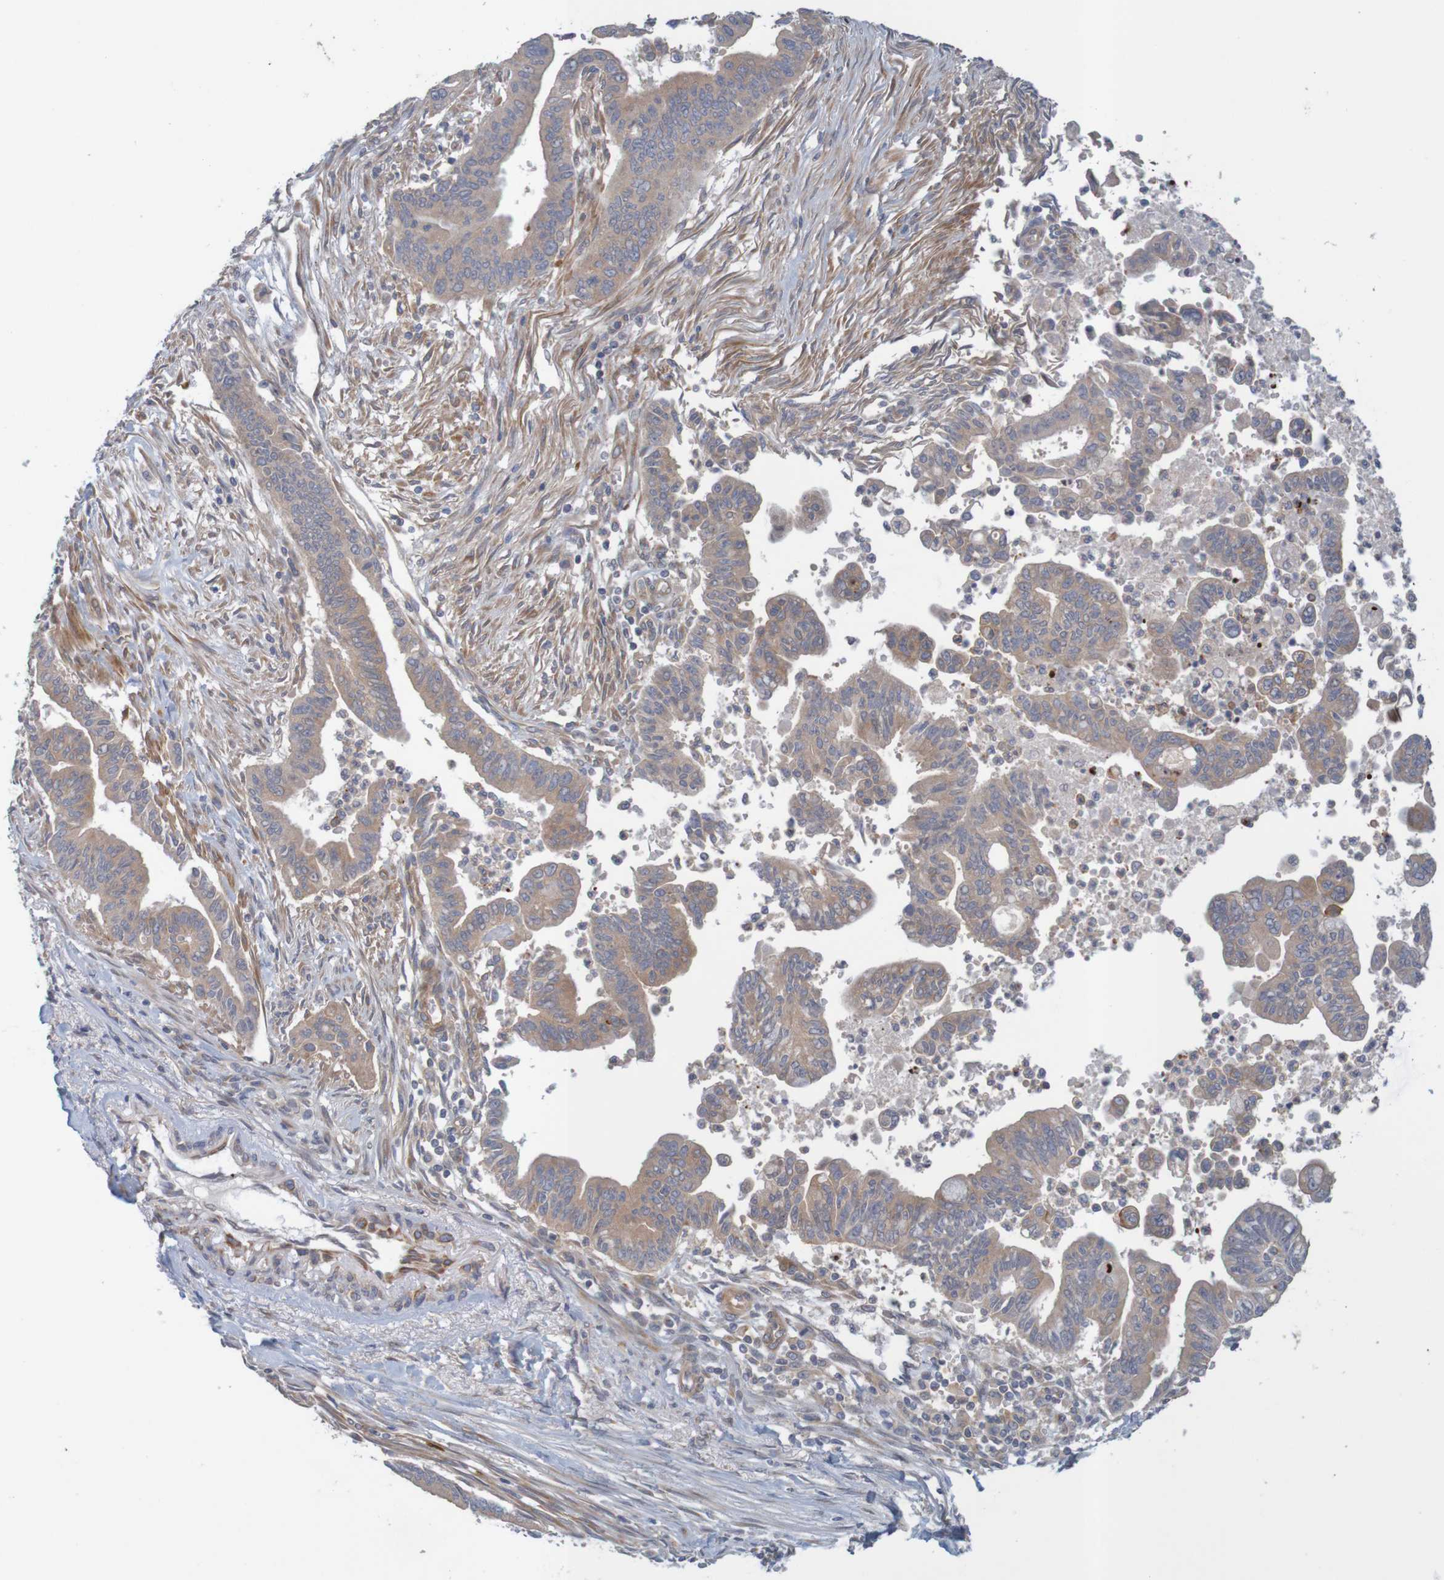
{"staining": {"intensity": "weak", "quantity": ">75%", "location": "cytoplasmic/membranous"}, "tissue": "pancreatic cancer", "cell_type": "Tumor cells", "image_type": "cancer", "snomed": [{"axis": "morphology", "description": "Adenocarcinoma, NOS"}, {"axis": "topography", "description": "Pancreas"}], "caption": "About >75% of tumor cells in human pancreatic adenocarcinoma demonstrate weak cytoplasmic/membranous protein expression as visualized by brown immunohistochemical staining.", "gene": "KRT23", "patient": {"sex": "male", "age": 70}}